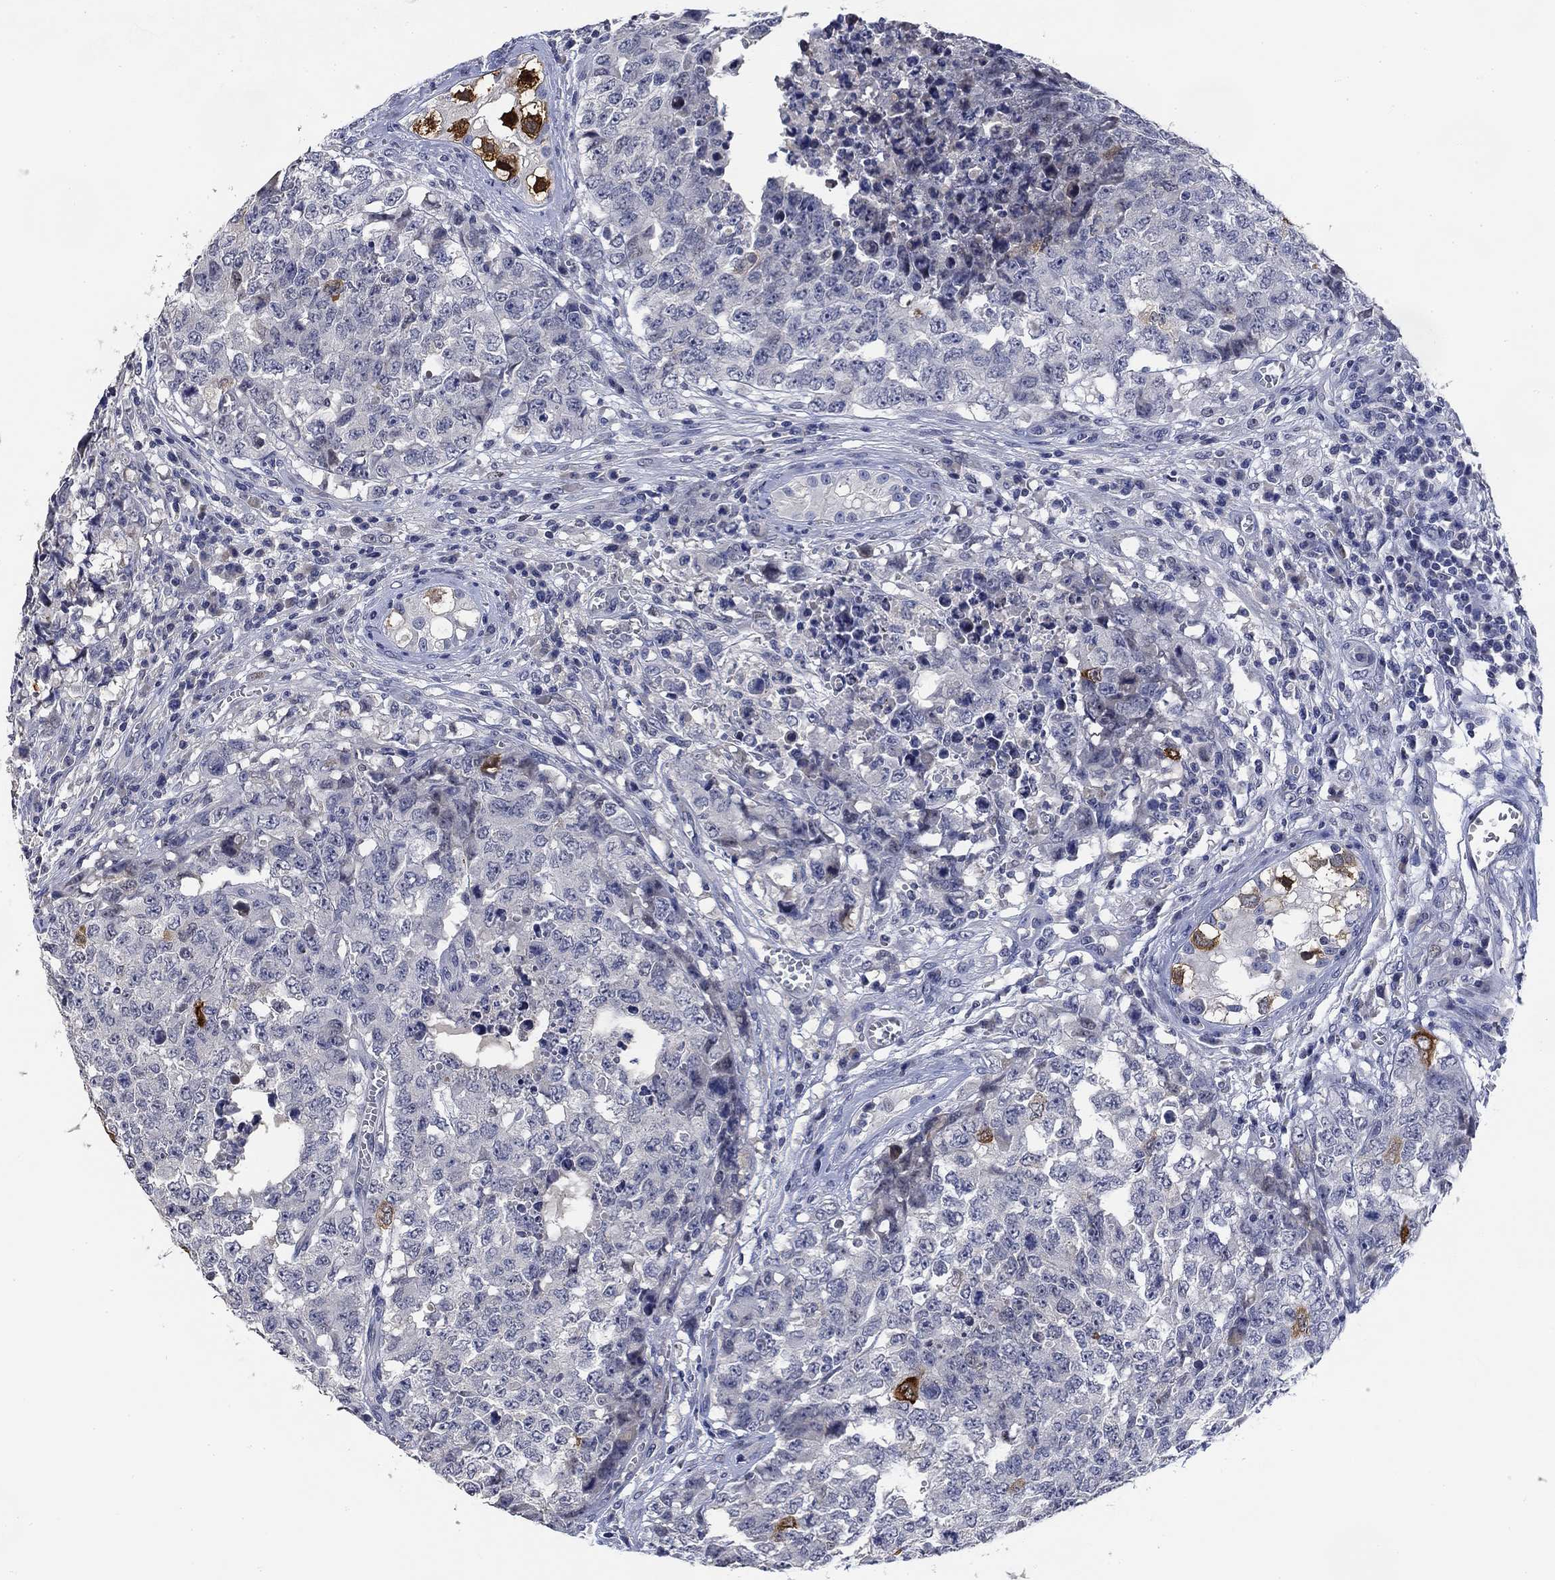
{"staining": {"intensity": "negative", "quantity": "none", "location": "none"}, "tissue": "testis cancer", "cell_type": "Tumor cells", "image_type": "cancer", "snomed": [{"axis": "morphology", "description": "Carcinoma, Embryonal, NOS"}, {"axis": "topography", "description": "Testis"}], "caption": "IHC of human testis cancer shows no expression in tumor cells. The staining is performed using DAB (3,3'-diaminobenzidine) brown chromogen with nuclei counter-stained in using hematoxylin.", "gene": "DAZL", "patient": {"sex": "male", "age": 23}}